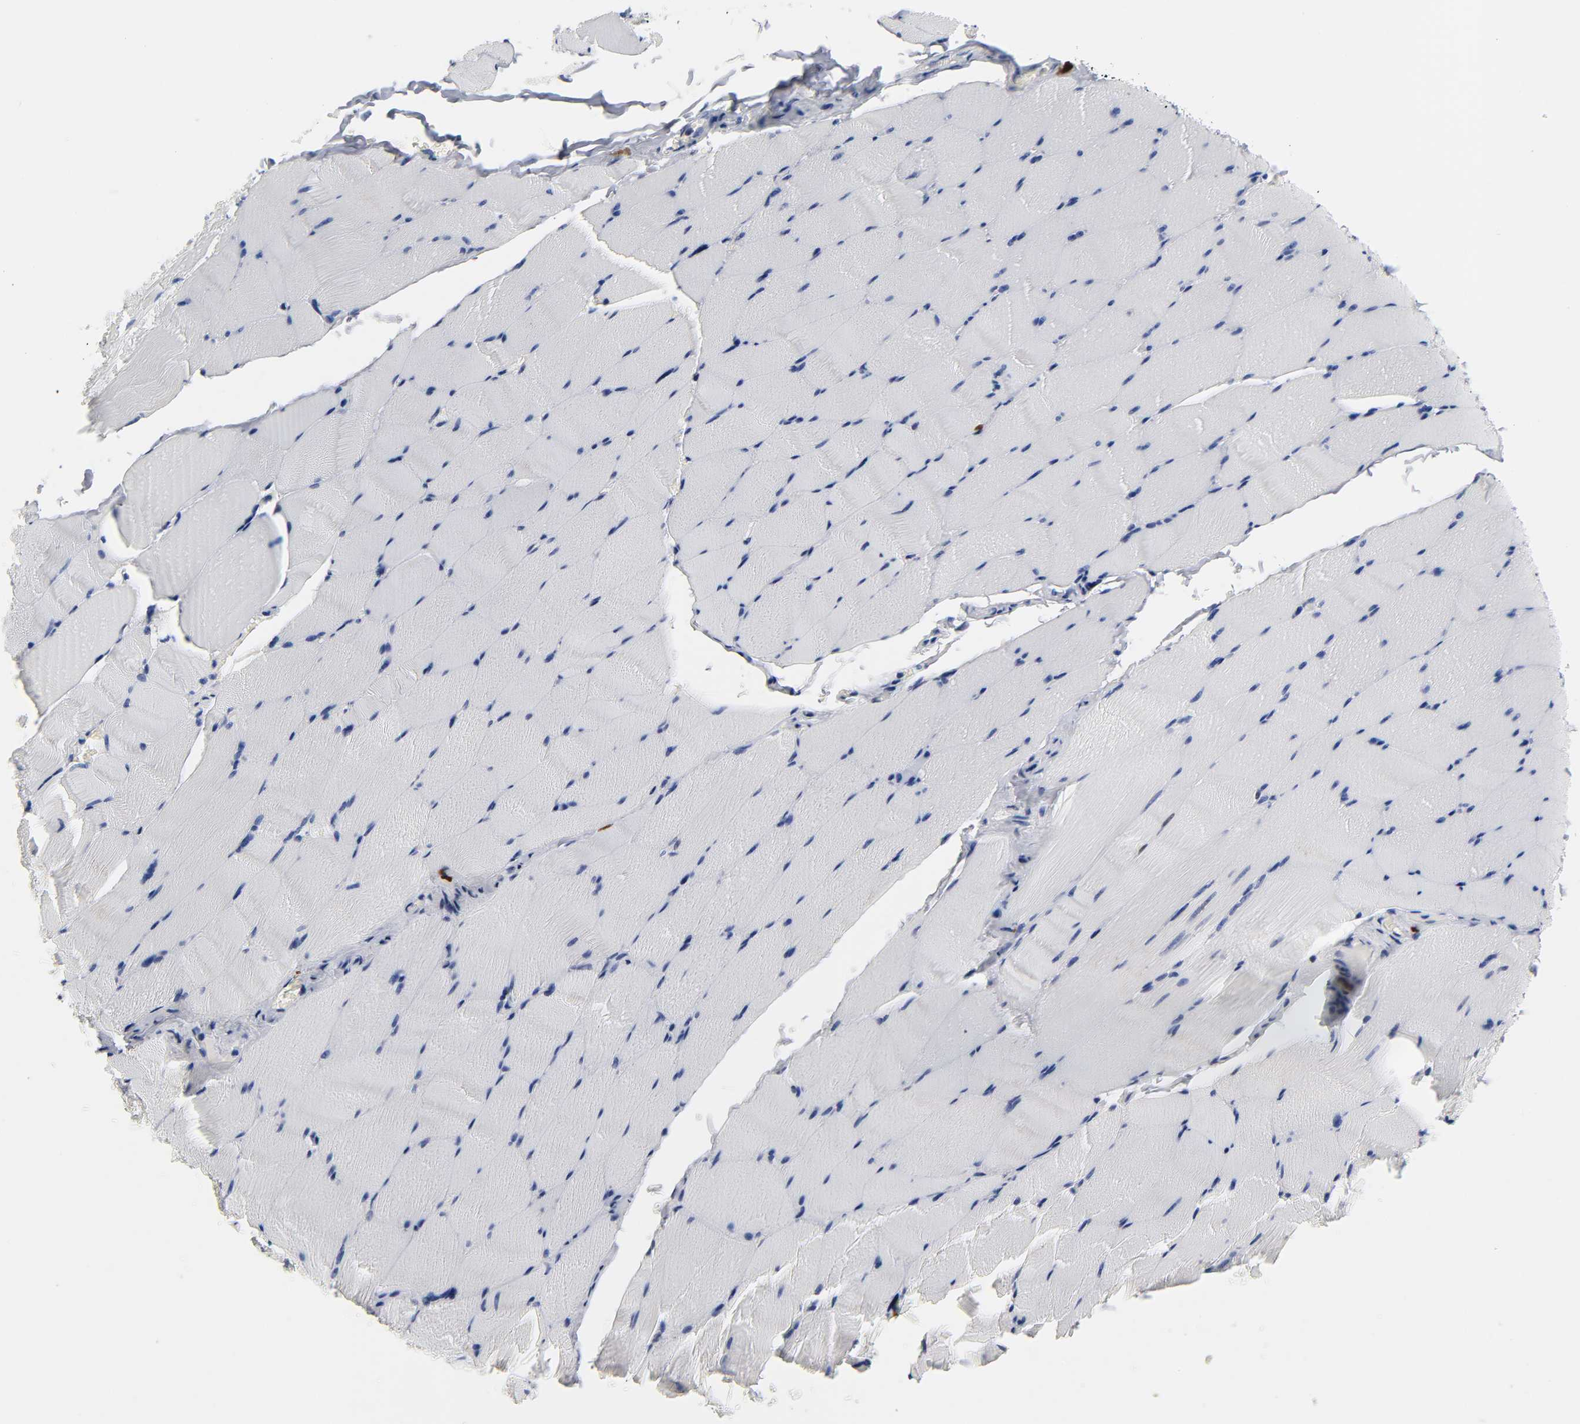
{"staining": {"intensity": "negative", "quantity": "none", "location": "none"}, "tissue": "skeletal muscle", "cell_type": "Myocytes", "image_type": "normal", "snomed": [{"axis": "morphology", "description": "Normal tissue, NOS"}, {"axis": "topography", "description": "Skeletal muscle"}], "caption": "A high-resolution photomicrograph shows IHC staining of benign skeletal muscle, which displays no significant staining in myocytes.", "gene": "NAB2", "patient": {"sex": "male", "age": 62}}